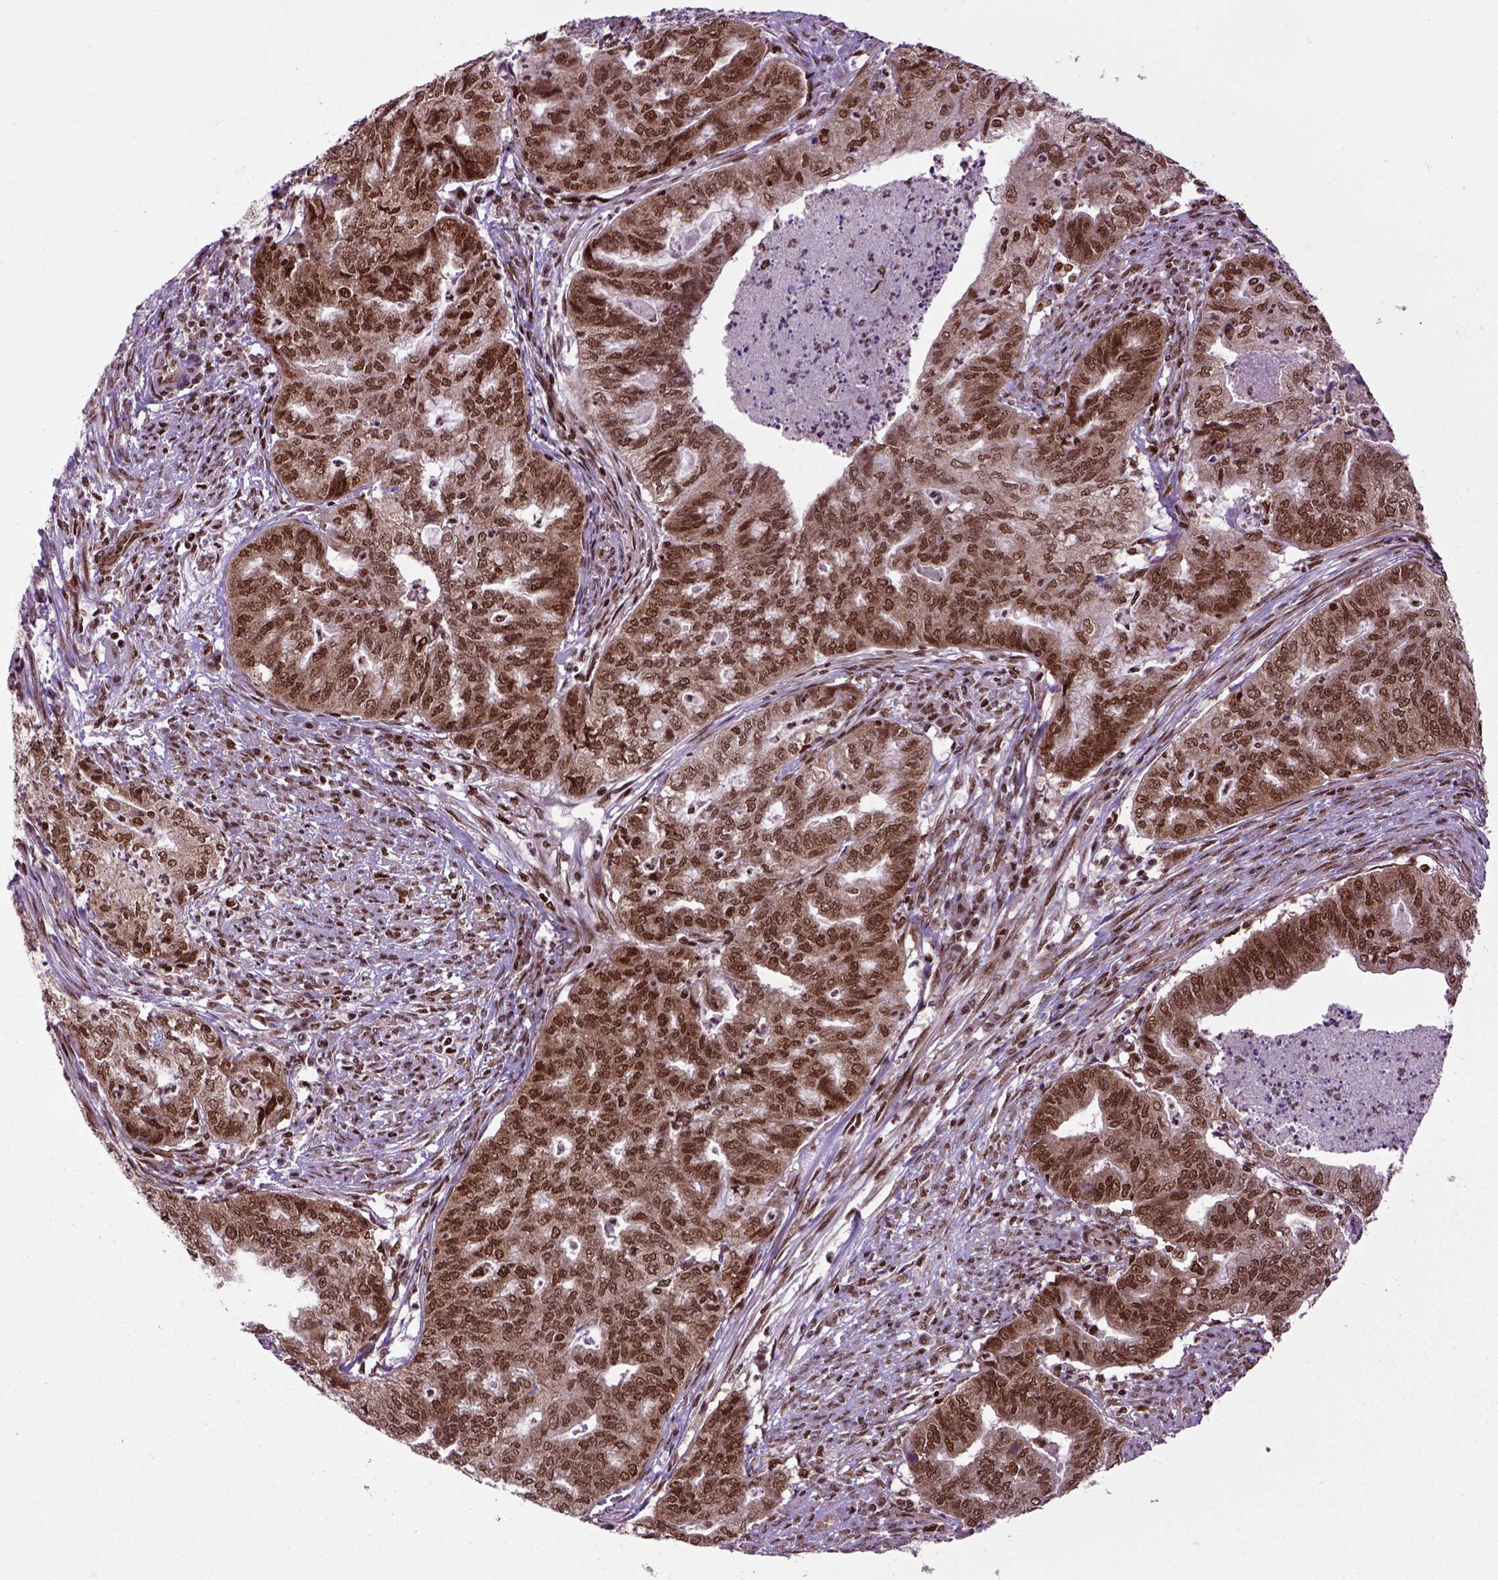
{"staining": {"intensity": "strong", "quantity": ">75%", "location": "cytoplasmic/membranous,nuclear"}, "tissue": "endometrial cancer", "cell_type": "Tumor cells", "image_type": "cancer", "snomed": [{"axis": "morphology", "description": "Adenocarcinoma, NOS"}, {"axis": "topography", "description": "Endometrium"}], "caption": "Tumor cells display high levels of strong cytoplasmic/membranous and nuclear positivity in about >75% of cells in human adenocarcinoma (endometrial). The staining is performed using DAB brown chromogen to label protein expression. The nuclei are counter-stained blue using hematoxylin.", "gene": "CELF1", "patient": {"sex": "female", "age": 79}}